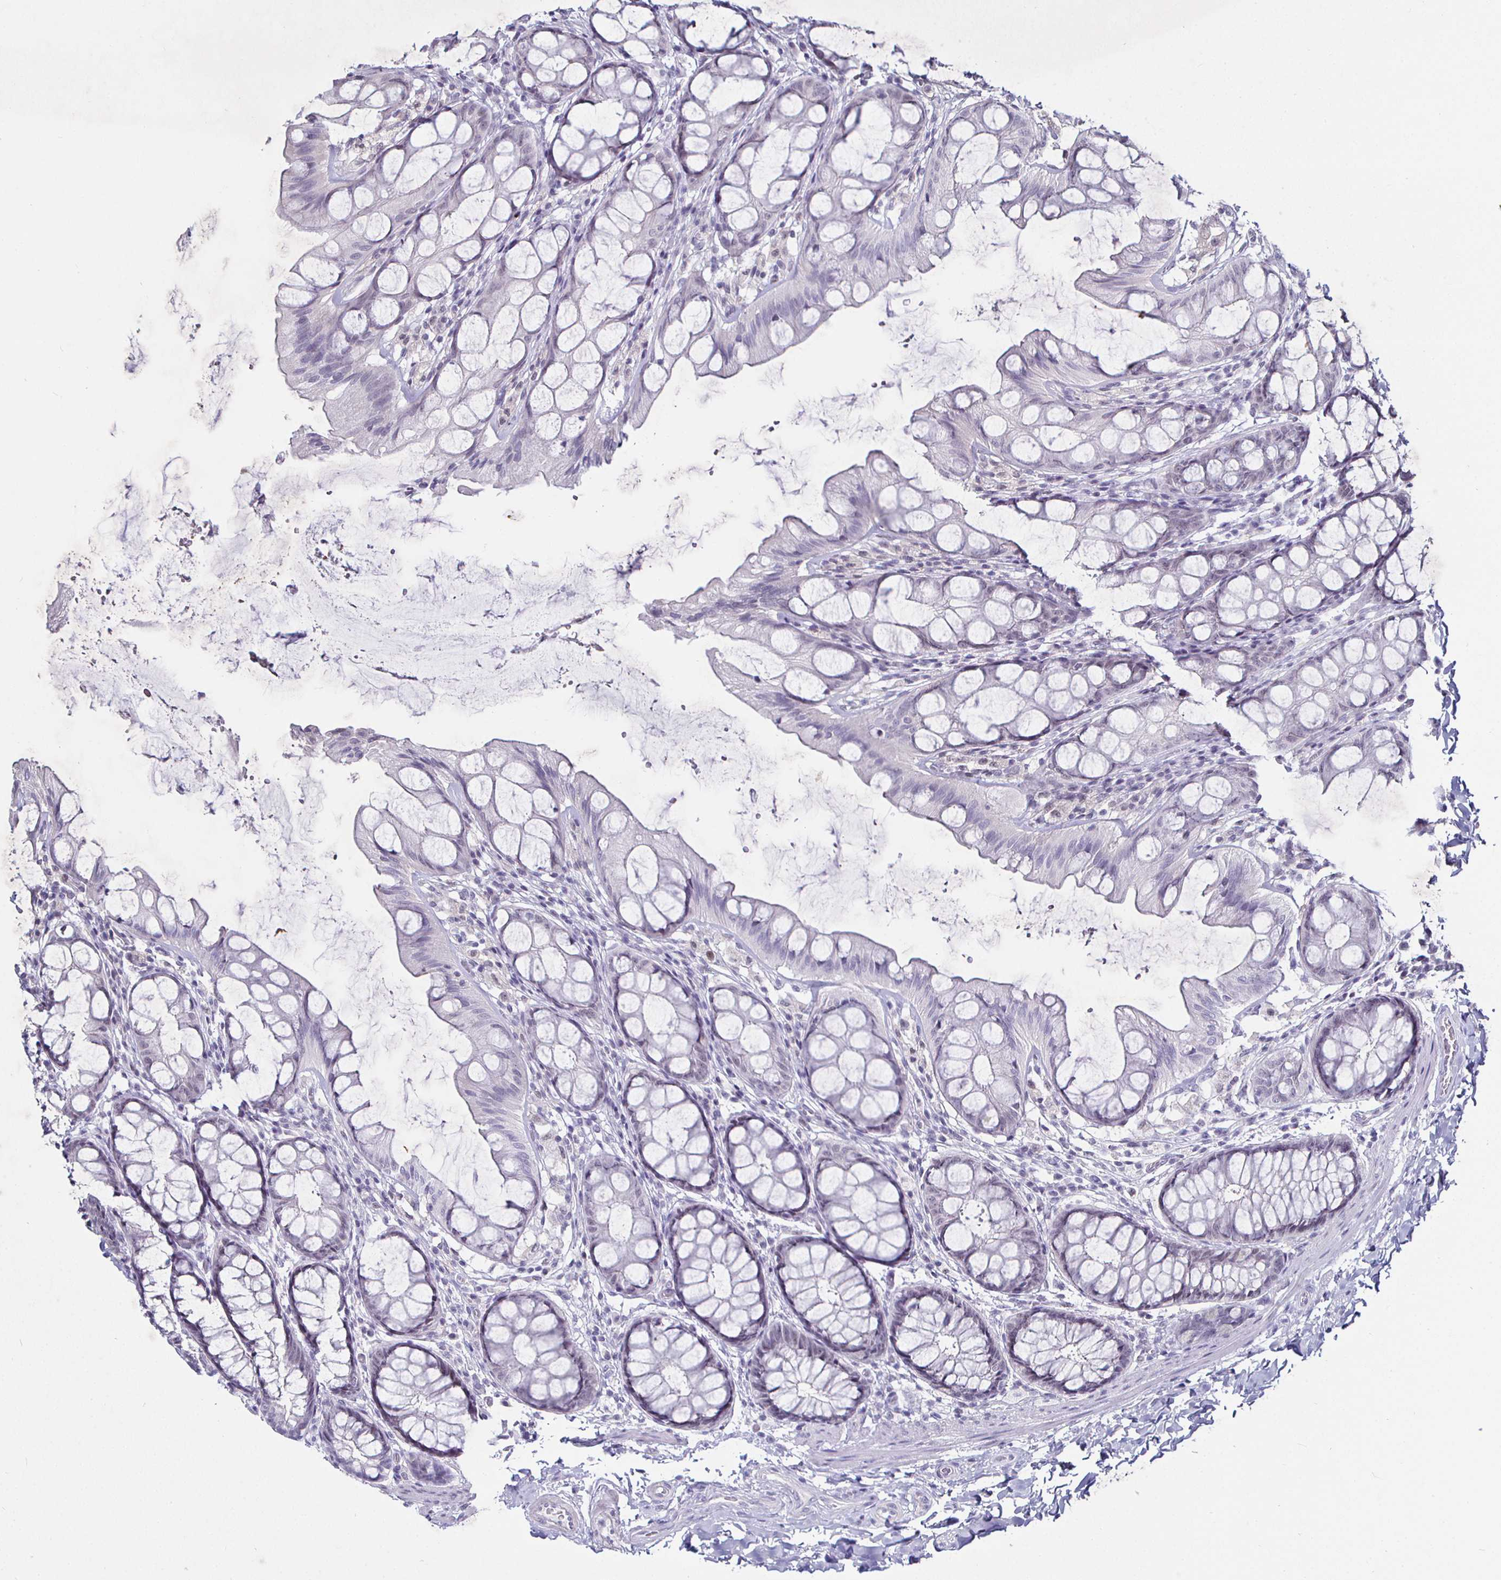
{"staining": {"intensity": "negative", "quantity": "none", "location": "none"}, "tissue": "colon", "cell_type": "Endothelial cells", "image_type": "normal", "snomed": [{"axis": "morphology", "description": "Normal tissue, NOS"}, {"axis": "topography", "description": "Colon"}], "caption": "Immunohistochemical staining of normal human colon reveals no significant staining in endothelial cells. (DAB (3,3'-diaminobenzidine) immunohistochemistry visualized using brightfield microscopy, high magnification).", "gene": "MLH1", "patient": {"sex": "male", "age": 47}}